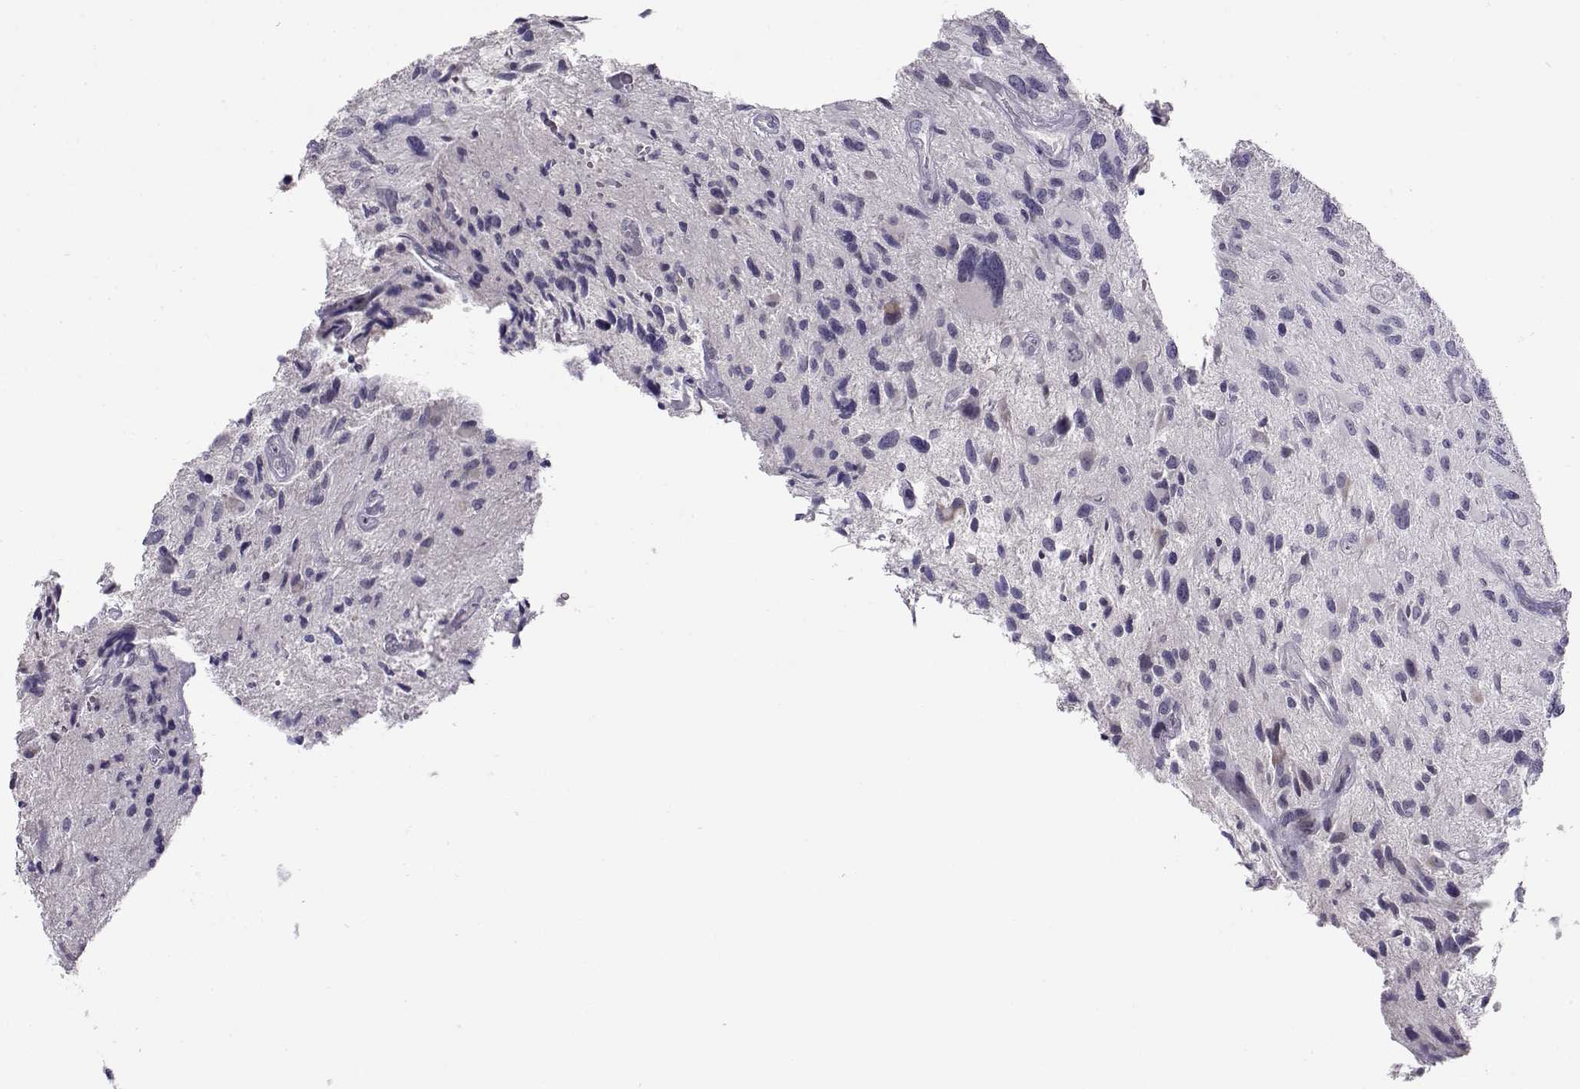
{"staining": {"intensity": "negative", "quantity": "none", "location": "none"}, "tissue": "glioma", "cell_type": "Tumor cells", "image_type": "cancer", "snomed": [{"axis": "morphology", "description": "Glioma, malignant, NOS"}, {"axis": "morphology", "description": "Glioma, malignant, High grade"}, {"axis": "topography", "description": "Brain"}], "caption": "Immunohistochemistry micrograph of human glioma stained for a protein (brown), which reveals no staining in tumor cells.", "gene": "RHOXF2", "patient": {"sex": "female", "age": 71}}